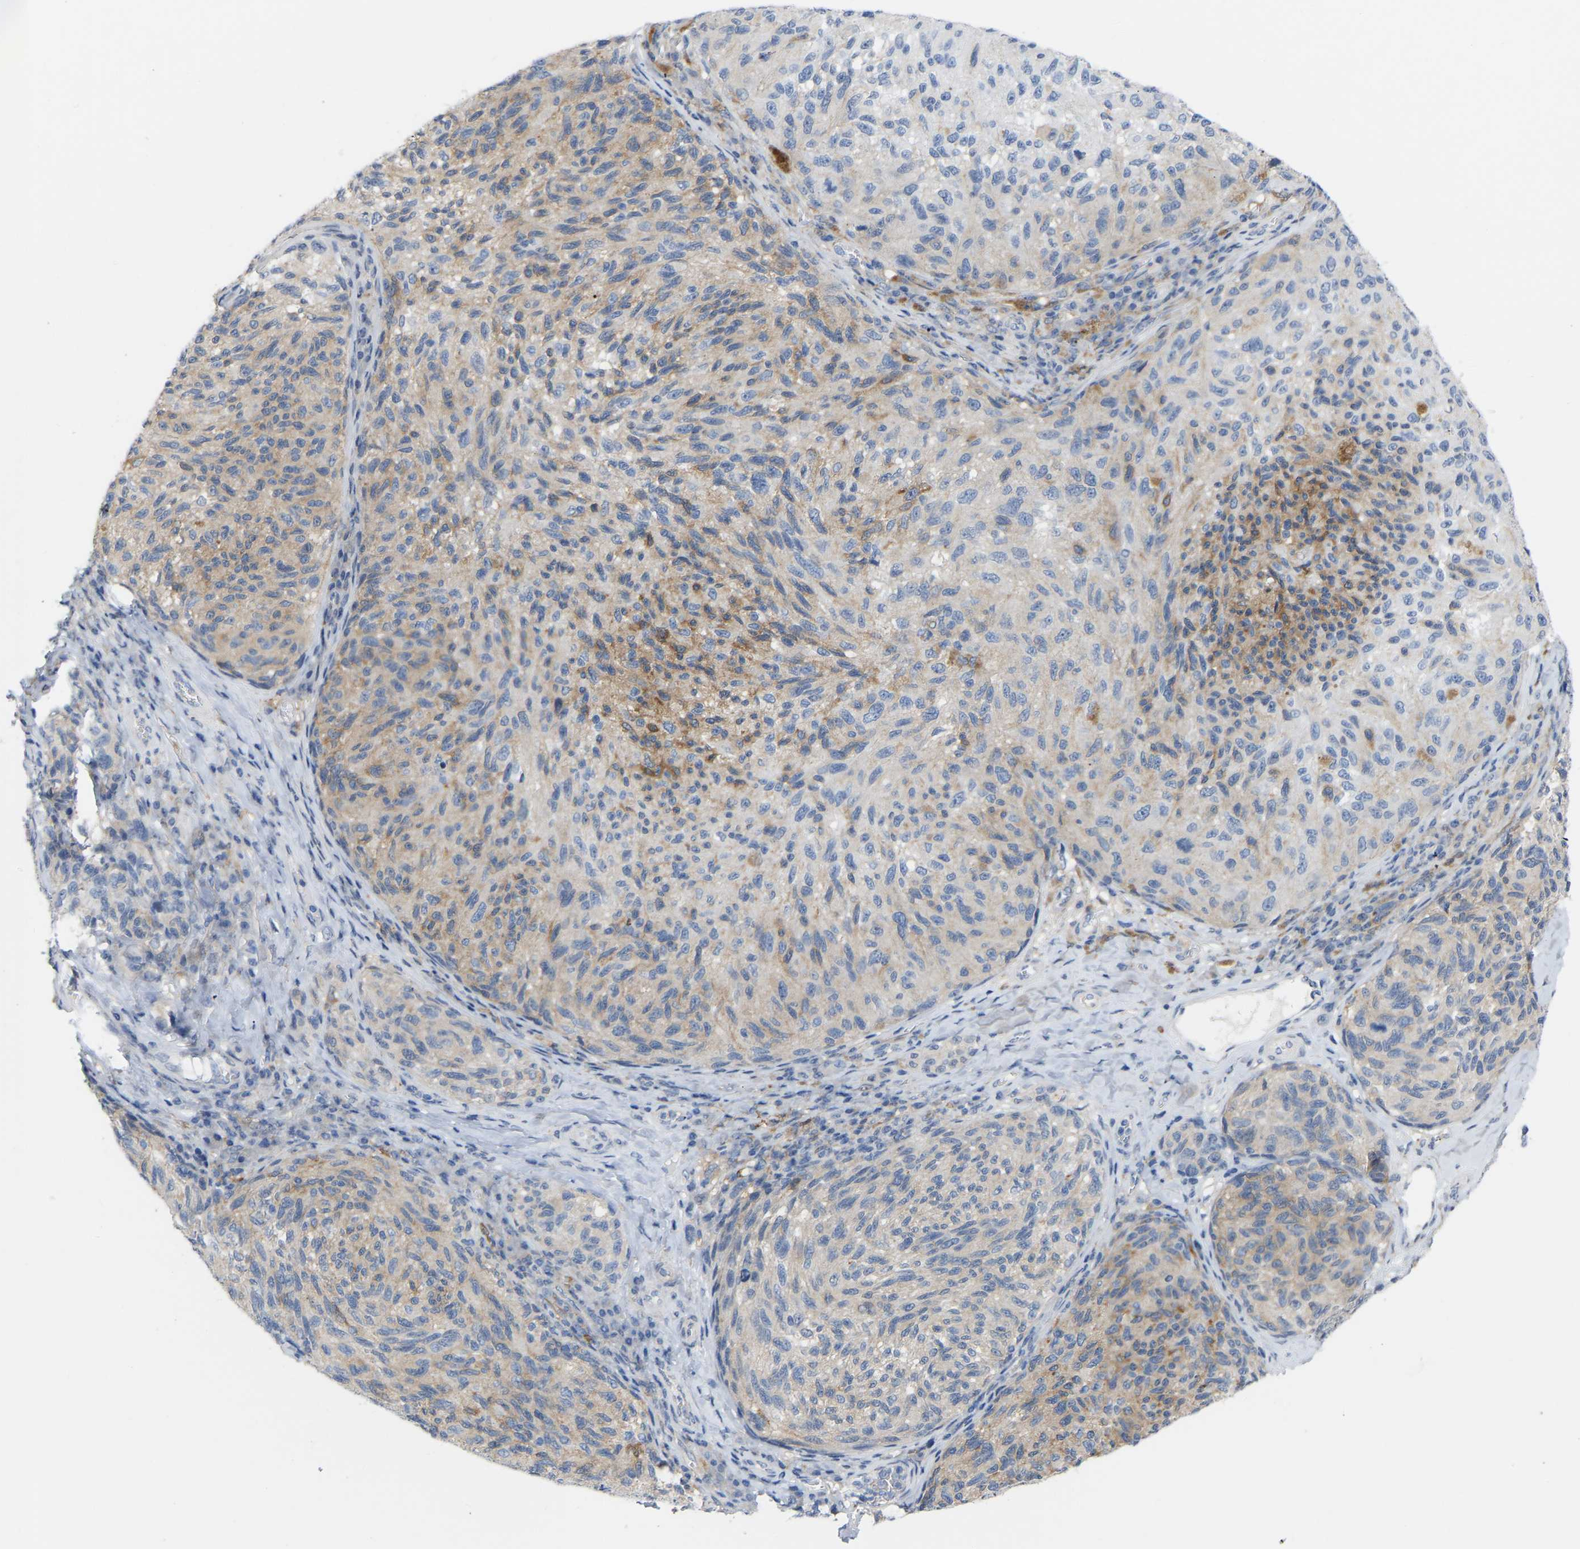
{"staining": {"intensity": "weak", "quantity": "25%-75%", "location": "cytoplasmic/membranous"}, "tissue": "melanoma", "cell_type": "Tumor cells", "image_type": "cancer", "snomed": [{"axis": "morphology", "description": "Malignant melanoma, NOS"}, {"axis": "topography", "description": "Skin"}], "caption": "Tumor cells reveal low levels of weak cytoplasmic/membranous staining in approximately 25%-75% of cells in human melanoma.", "gene": "ABTB2", "patient": {"sex": "female", "age": 73}}